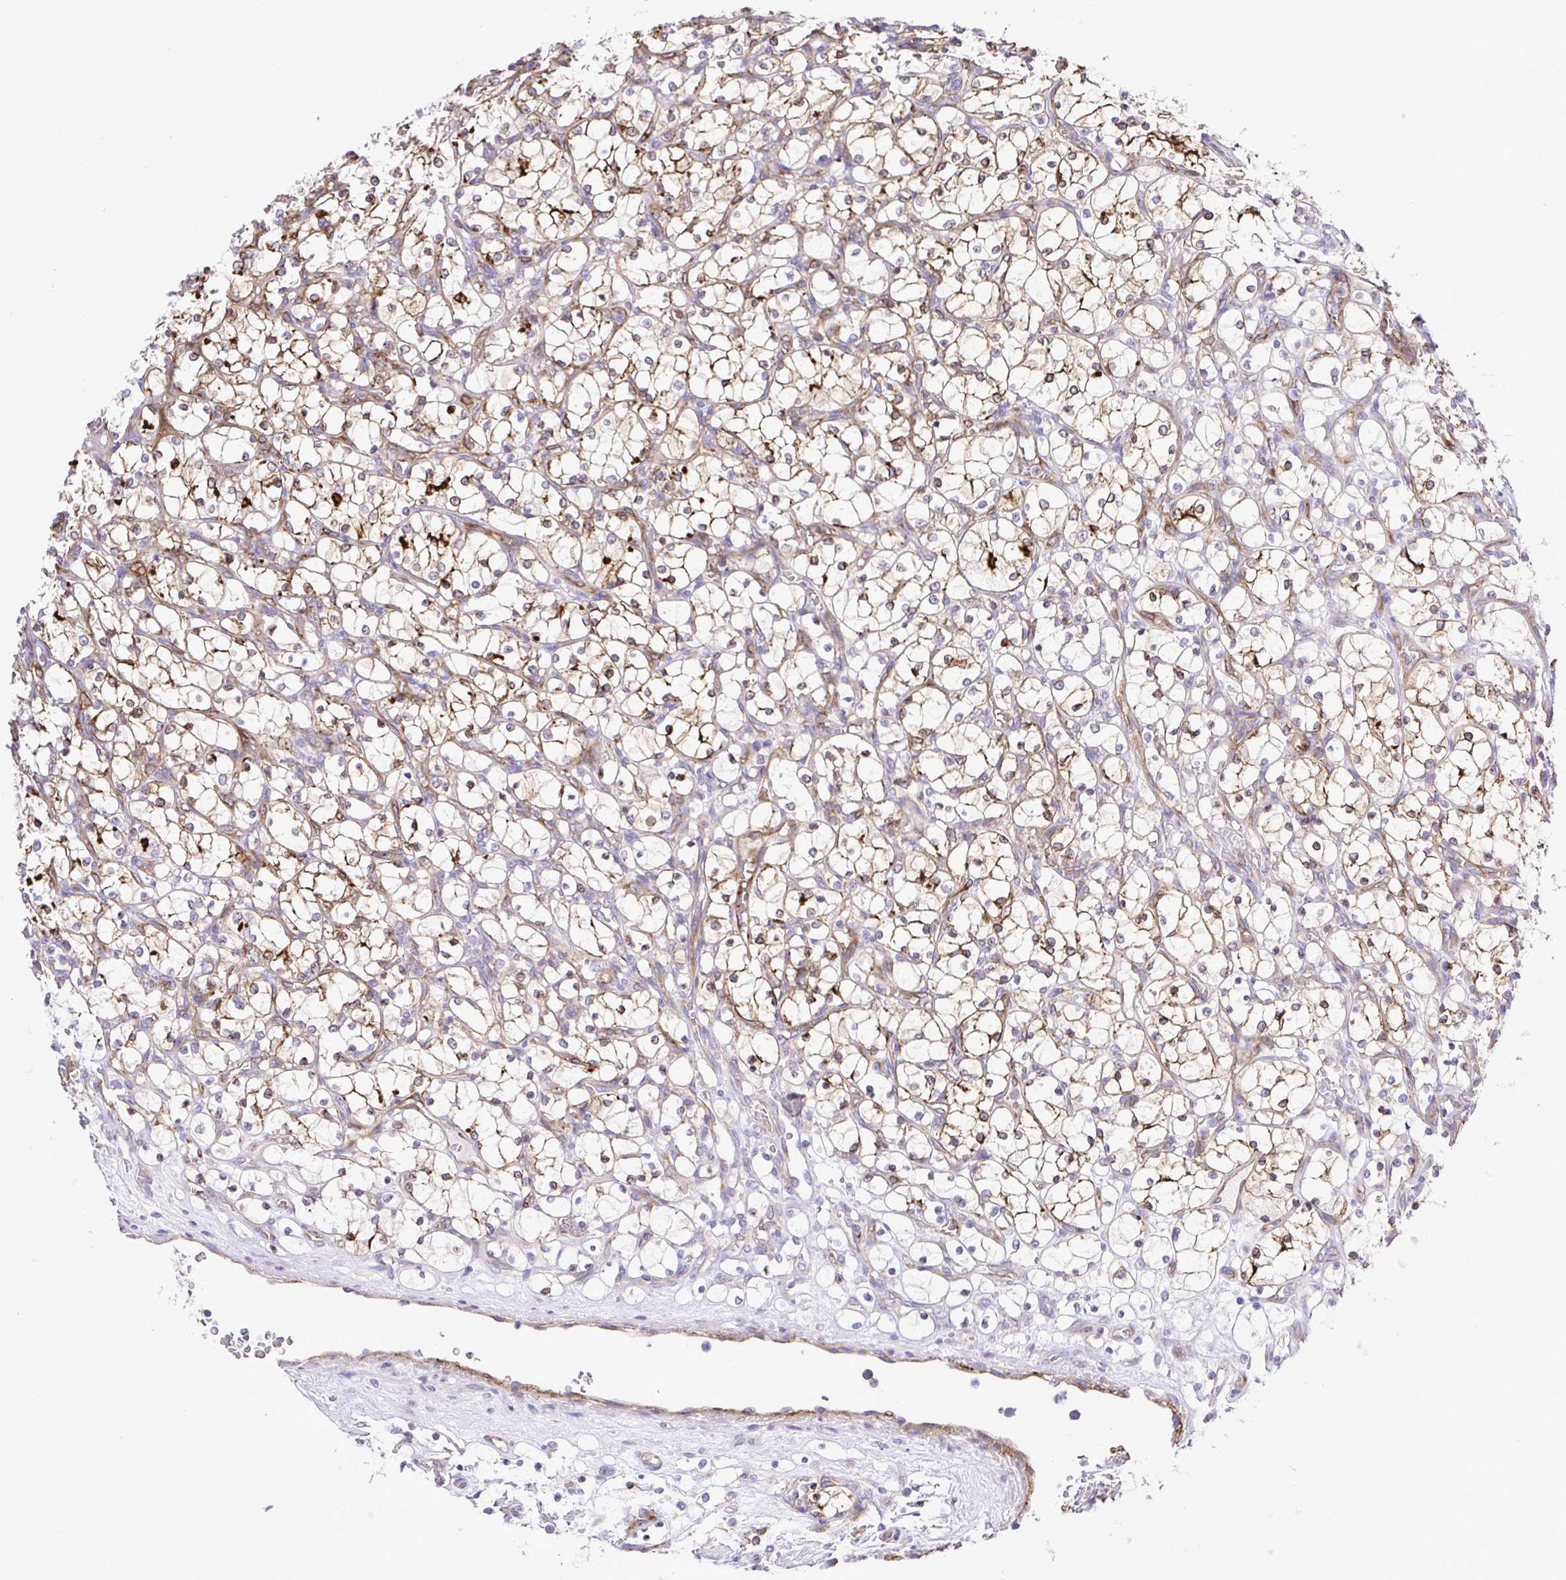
{"staining": {"intensity": "weak", "quantity": "25%-75%", "location": "cytoplasmic/membranous"}, "tissue": "renal cancer", "cell_type": "Tumor cells", "image_type": "cancer", "snomed": [{"axis": "morphology", "description": "Adenocarcinoma, NOS"}, {"axis": "topography", "description": "Kidney"}], "caption": "Renal cancer tissue exhibits weak cytoplasmic/membranous staining in approximately 25%-75% of tumor cells, visualized by immunohistochemistry.", "gene": "FLT1", "patient": {"sex": "female", "age": 69}}